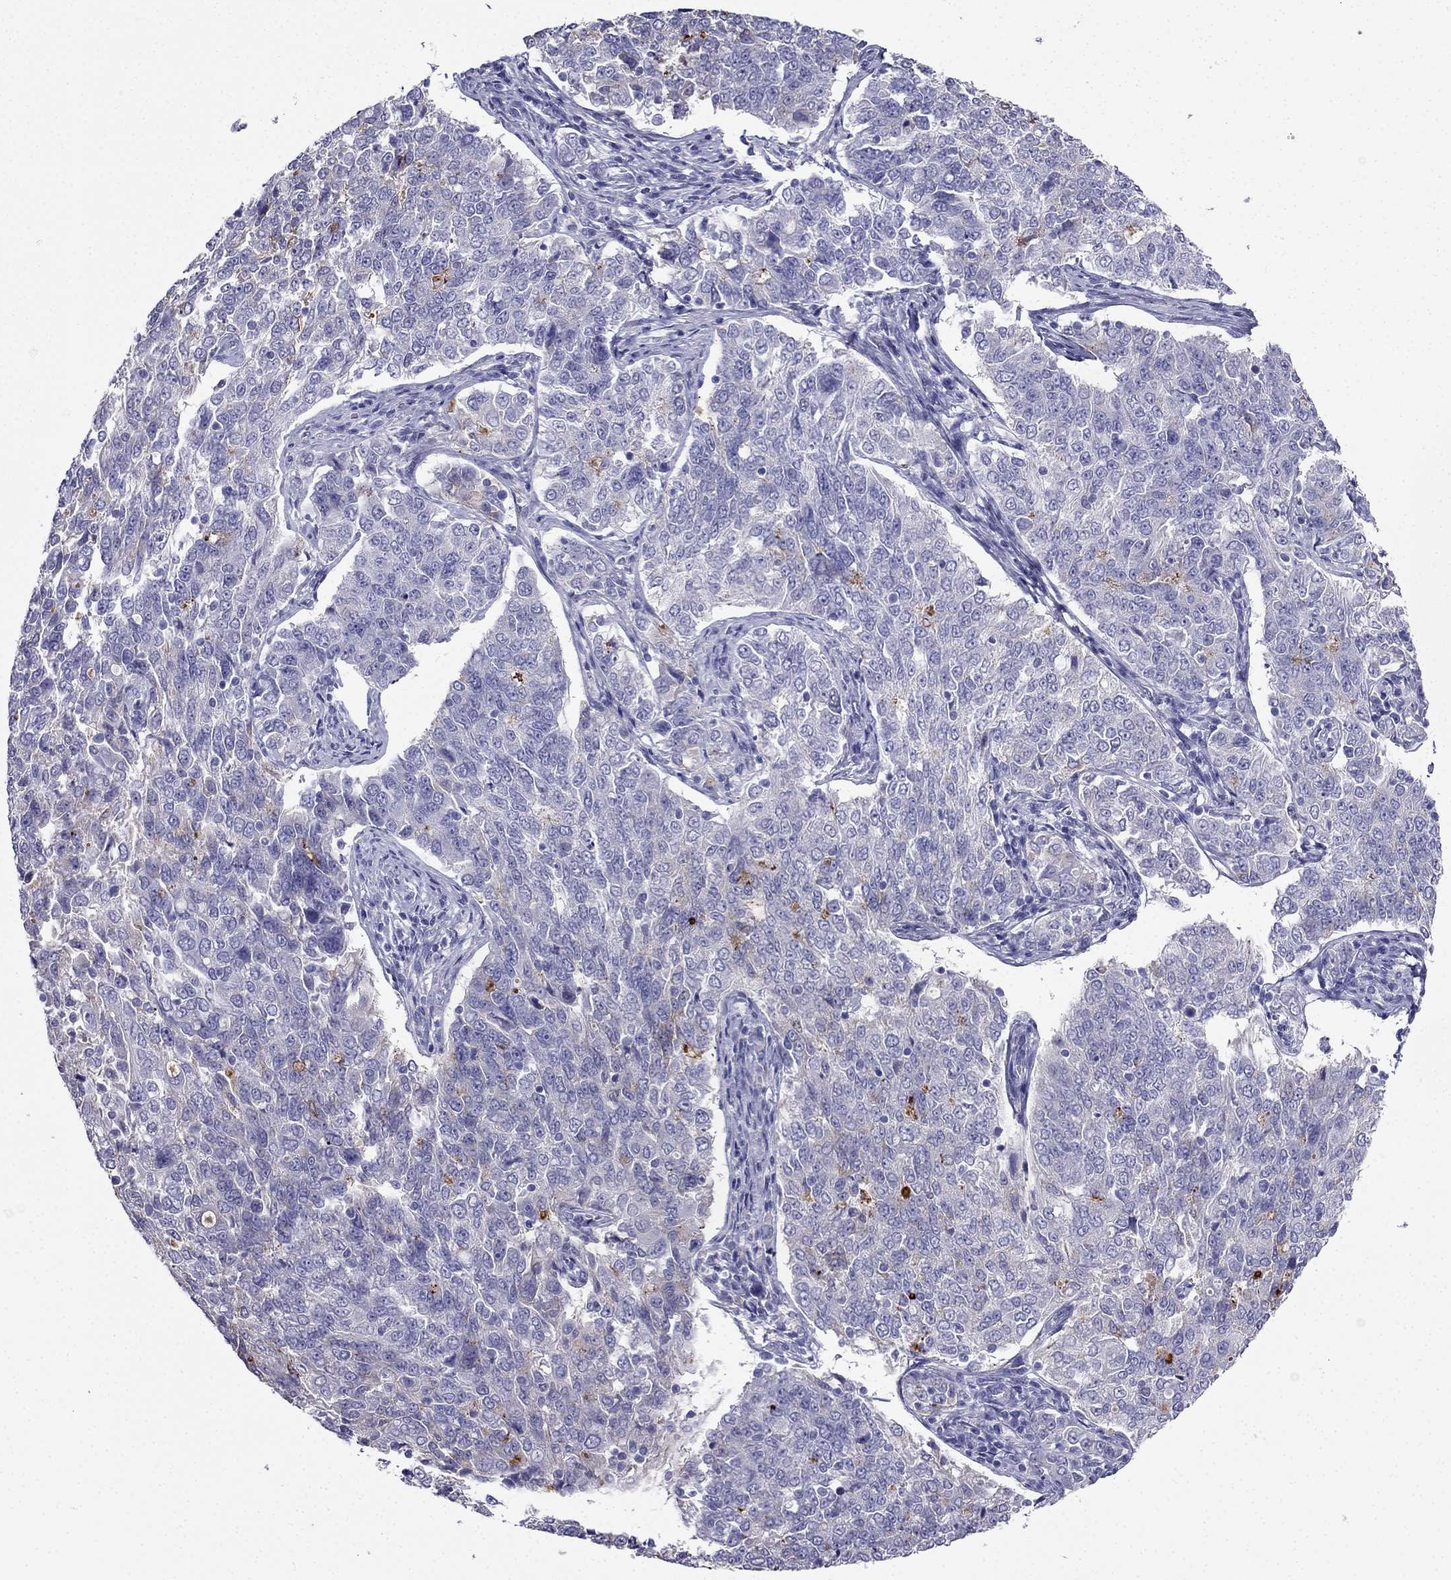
{"staining": {"intensity": "negative", "quantity": "none", "location": "none"}, "tissue": "endometrial cancer", "cell_type": "Tumor cells", "image_type": "cancer", "snomed": [{"axis": "morphology", "description": "Adenocarcinoma, NOS"}, {"axis": "topography", "description": "Endometrium"}], "caption": "Photomicrograph shows no protein staining in tumor cells of endometrial cancer tissue.", "gene": "PTH", "patient": {"sex": "female", "age": 43}}